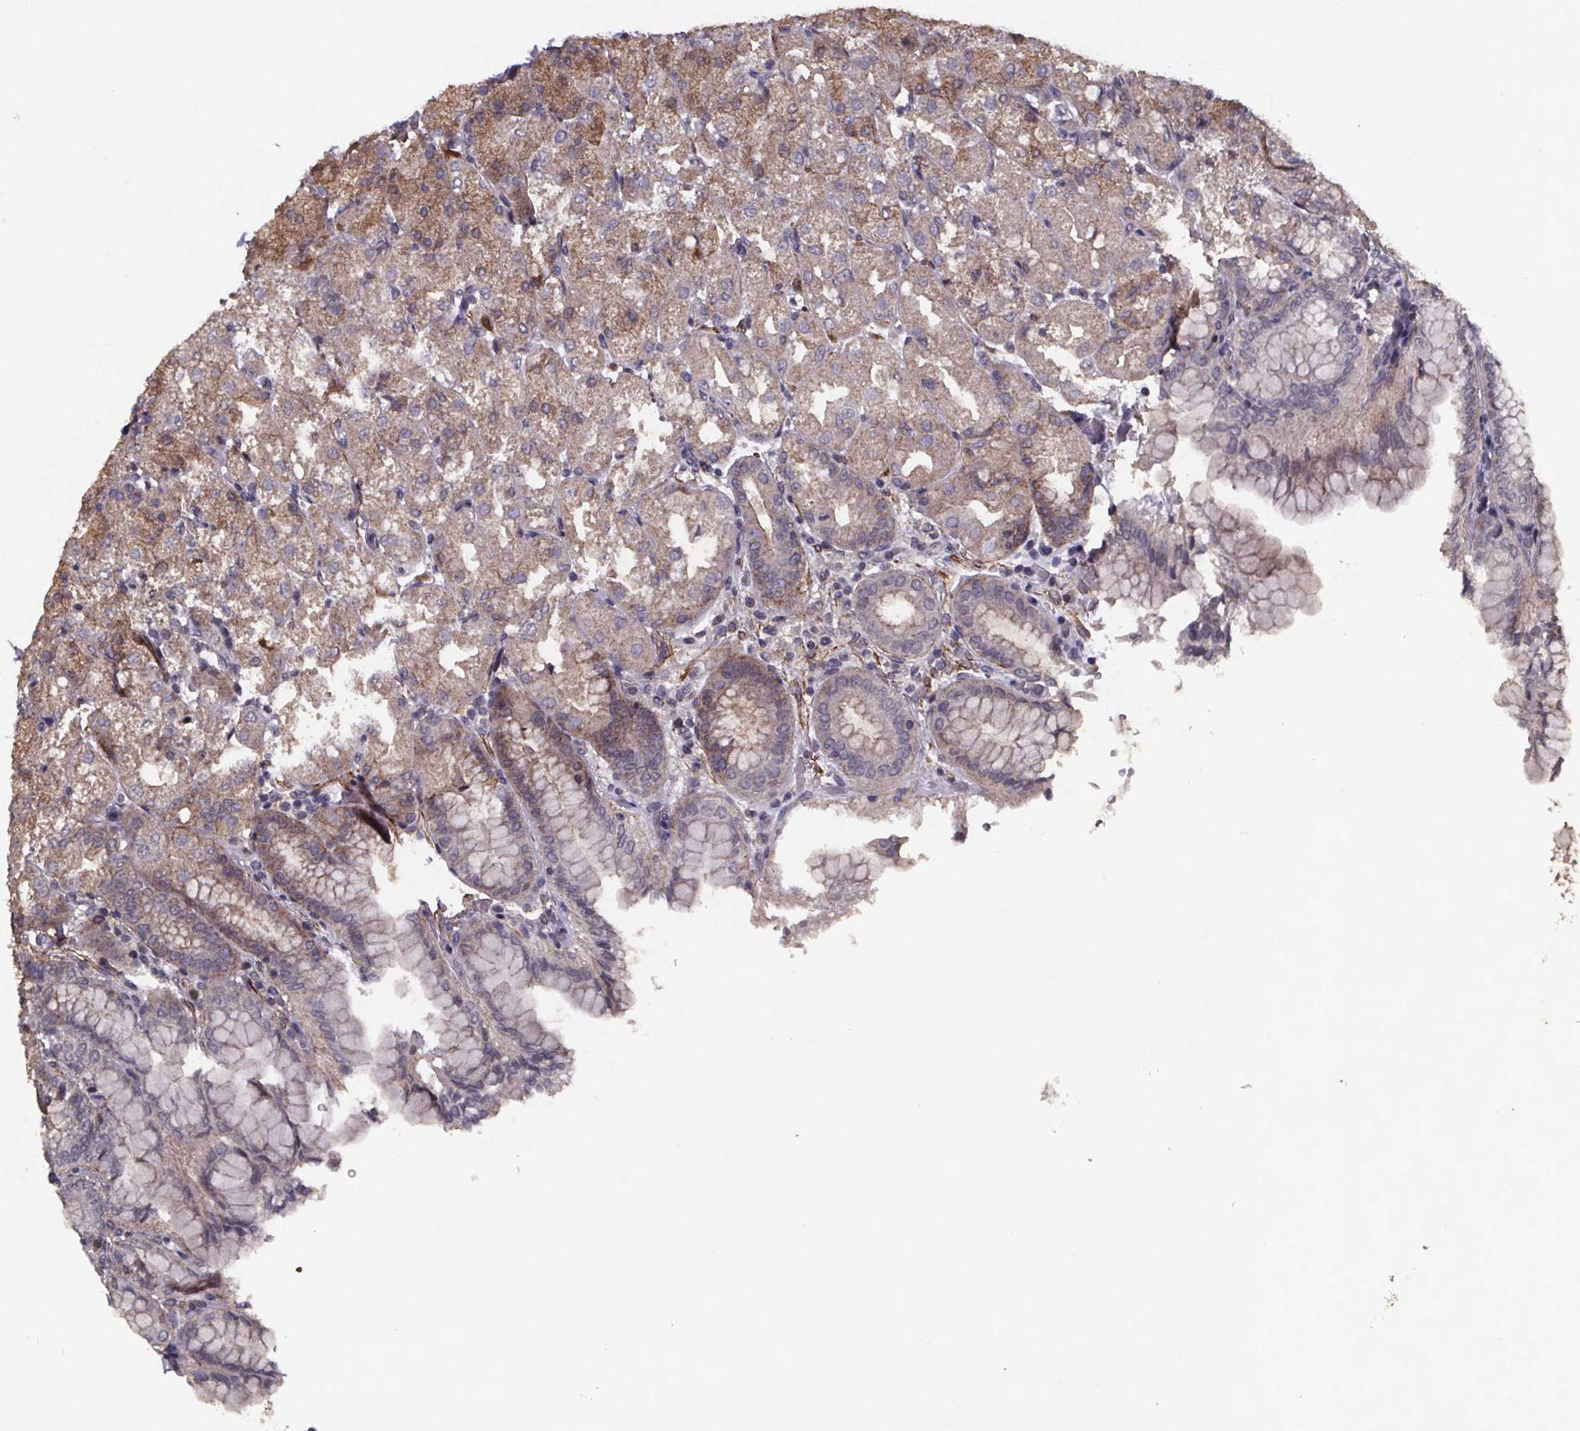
{"staining": {"intensity": "moderate", "quantity": "25%-75%", "location": "cytoplasmic/membranous"}, "tissue": "stomach", "cell_type": "Glandular cells", "image_type": "normal", "snomed": [{"axis": "morphology", "description": "Normal tissue, NOS"}, {"axis": "topography", "description": "Stomach, upper"}, {"axis": "topography", "description": "Stomach"}, {"axis": "topography", "description": "Stomach, lower"}], "caption": "Moderate cytoplasmic/membranous positivity is appreciated in about 25%-75% of glandular cells in normal stomach. Nuclei are stained in blue.", "gene": "PALLD", "patient": {"sex": "male", "age": 62}}